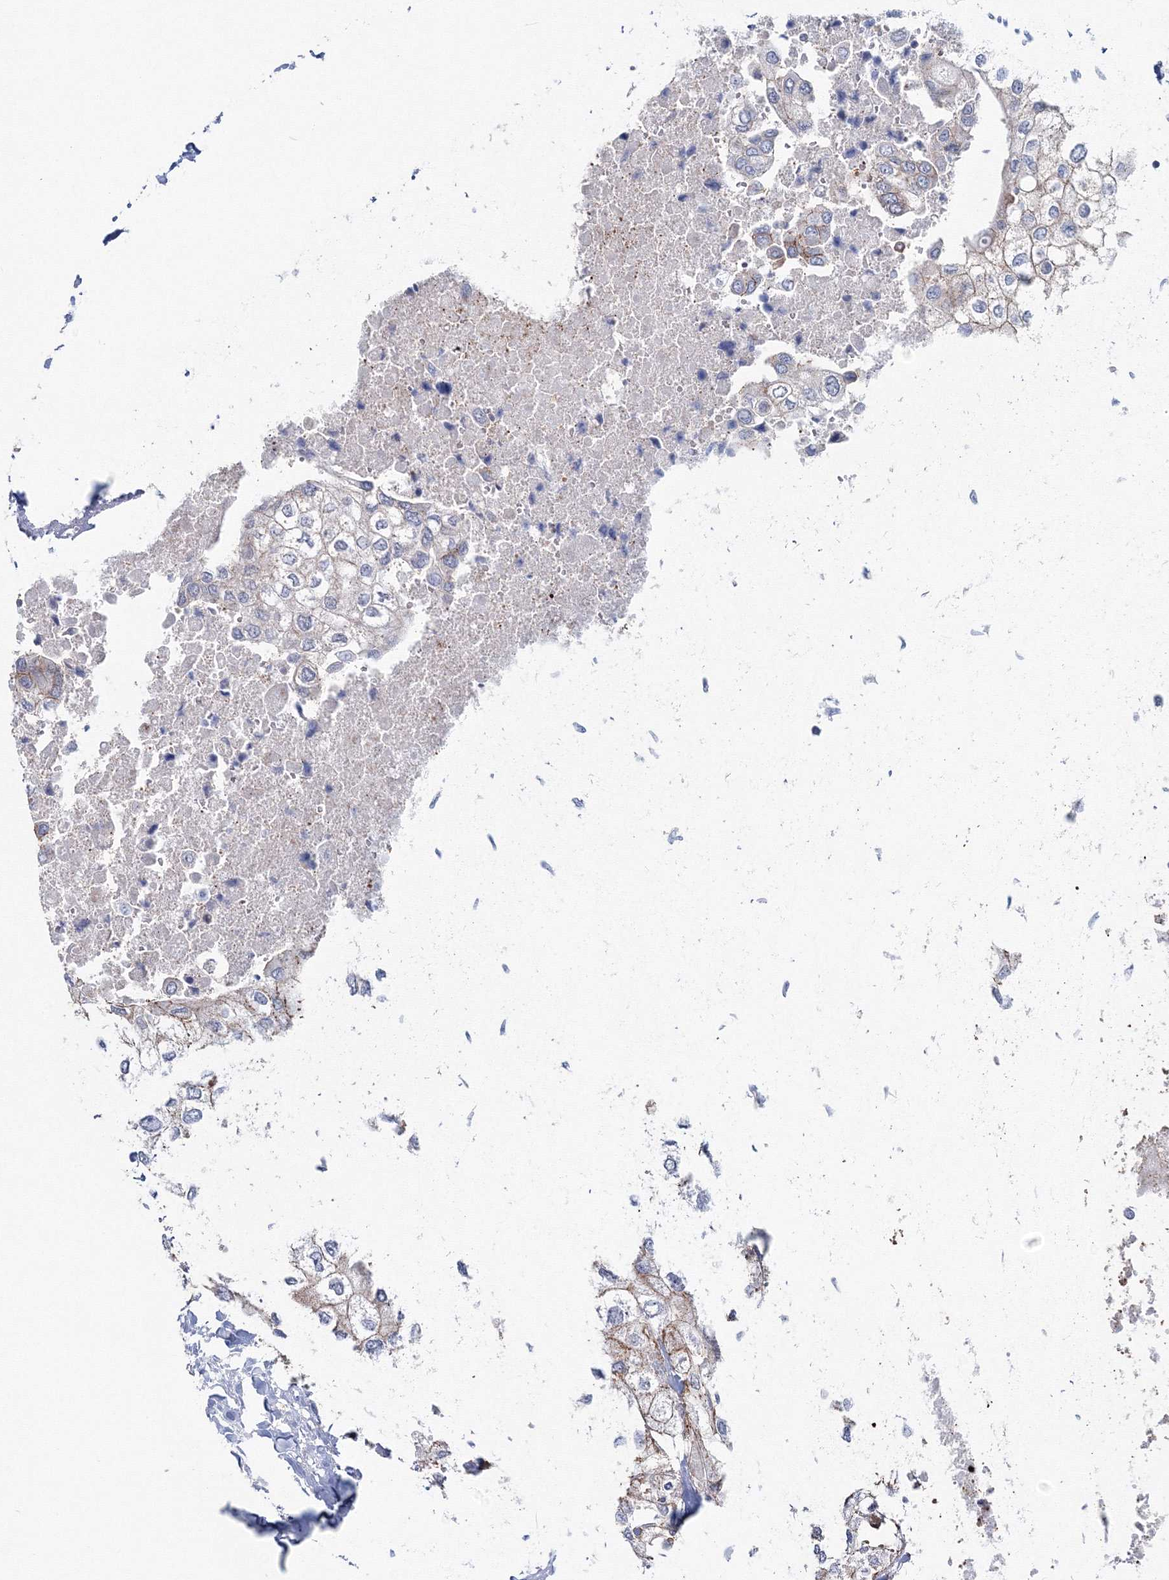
{"staining": {"intensity": "weak", "quantity": "25%-75%", "location": "cytoplasmic/membranous"}, "tissue": "urothelial cancer", "cell_type": "Tumor cells", "image_type": "cancer", "snomed": [{"axis": "morphology", "description": "Urothelial carcinoma, High grade"}, {"axis": "topography", "description": "Urinary bladder"}], "caption": "Urothelial cancer was stained to show a protein in brown. There is low levels of weak cytoplasmic/membranous staining in approximately 25%-75% of tumor cells.", "gene": "GGA2", "patient": {"sex": "male", "age": 64}}